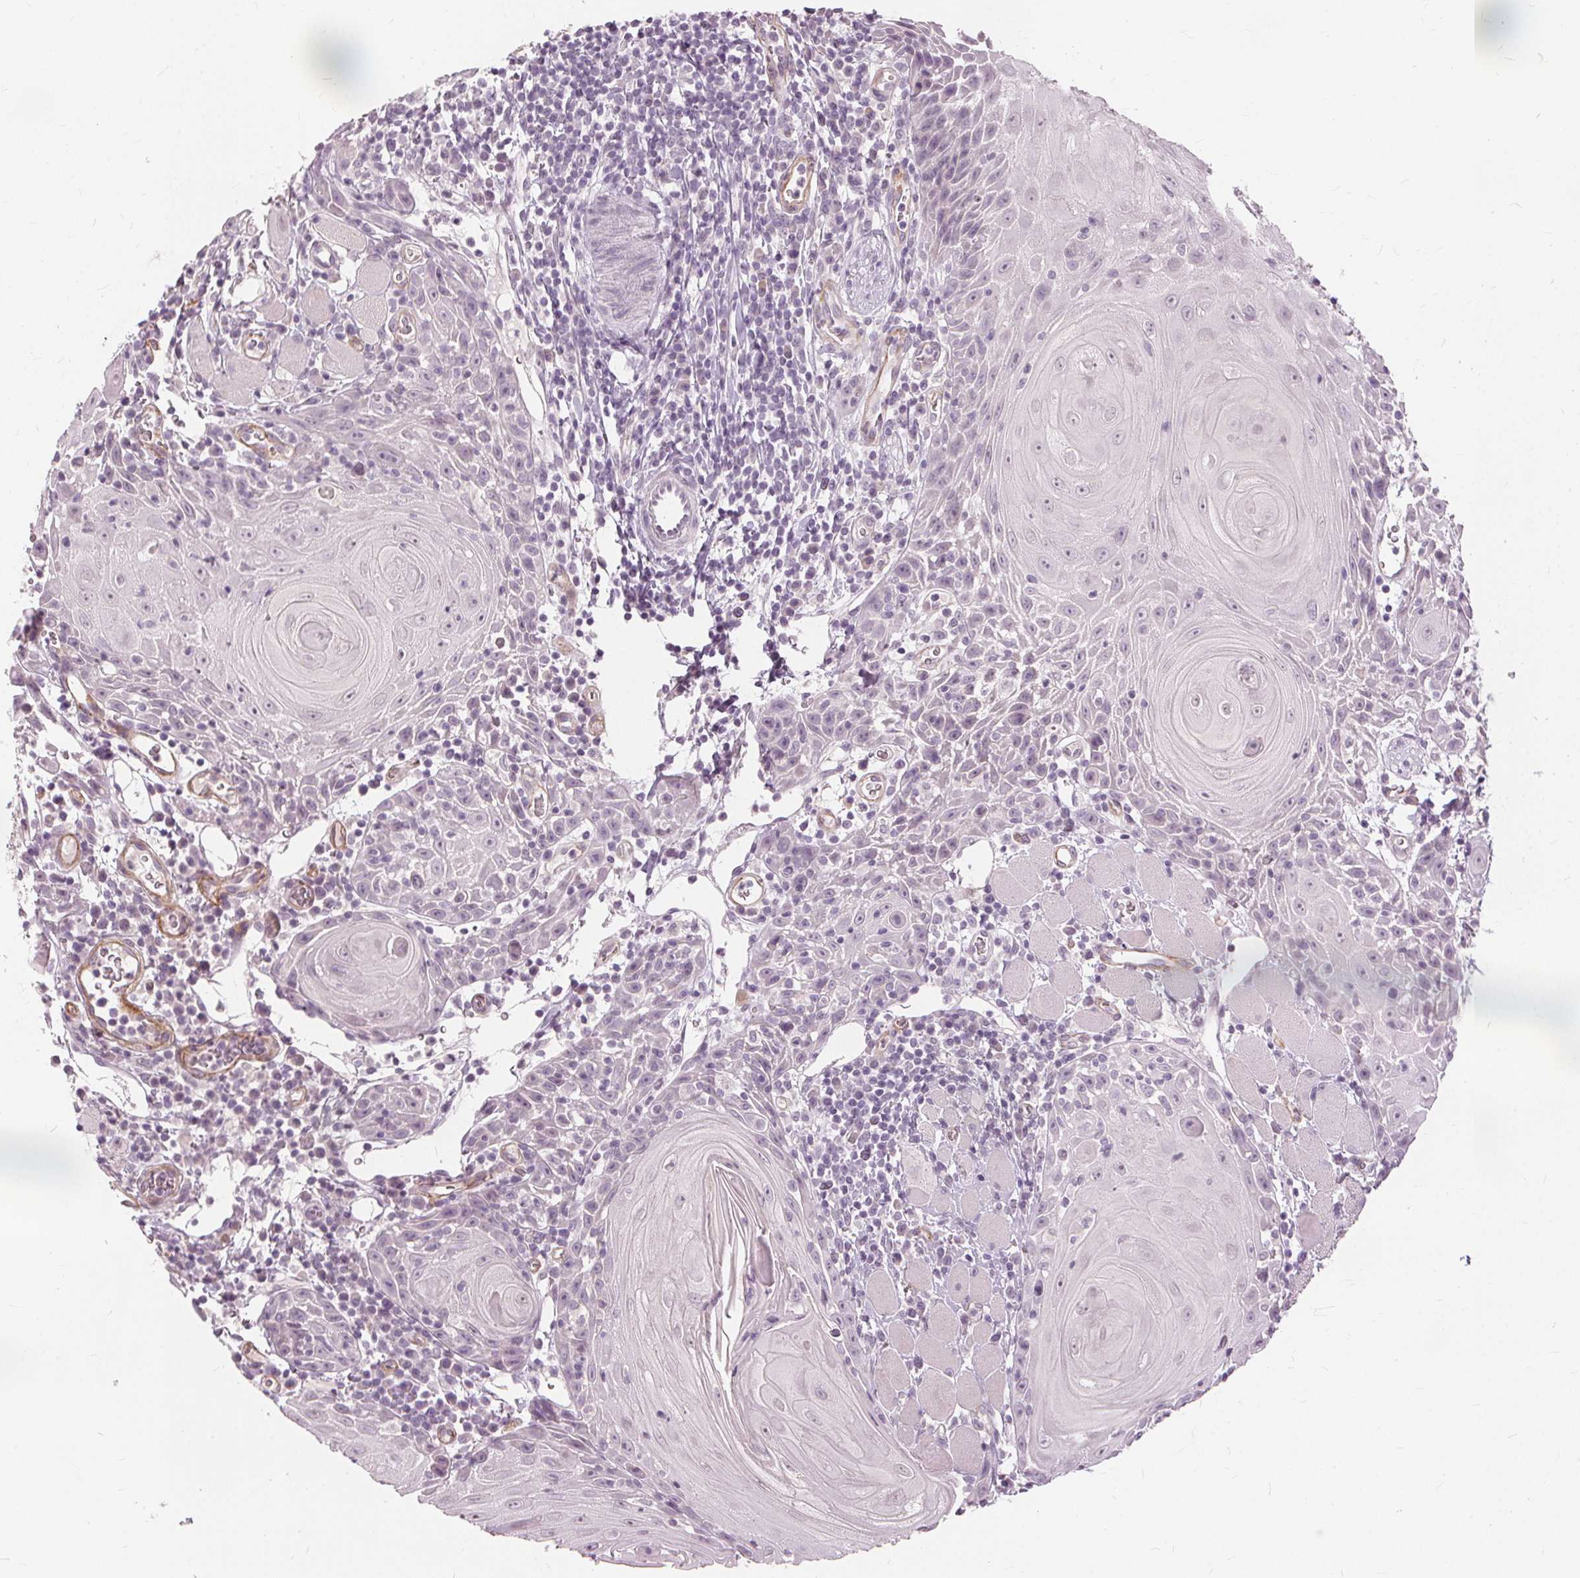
{"staining": {"intensity": "negative", "quantity": "none", "location": "none"}, "tissue": "head and neck cancer", "cell_type": "Tumor cells", "image_type": "cancer", "snomed": [{"axis": "morphology", "description": "Squamous cell carcinoma, NOS"}, {"axis": "topography", "description": "Head-Neck"}], "caption": "Histopathology image shows no protein expression in tumor cells of head and neck squamous cell carcinoma tissue.", "gene": "SFTPD", "patient": {"sex": "male", "age": 52}}